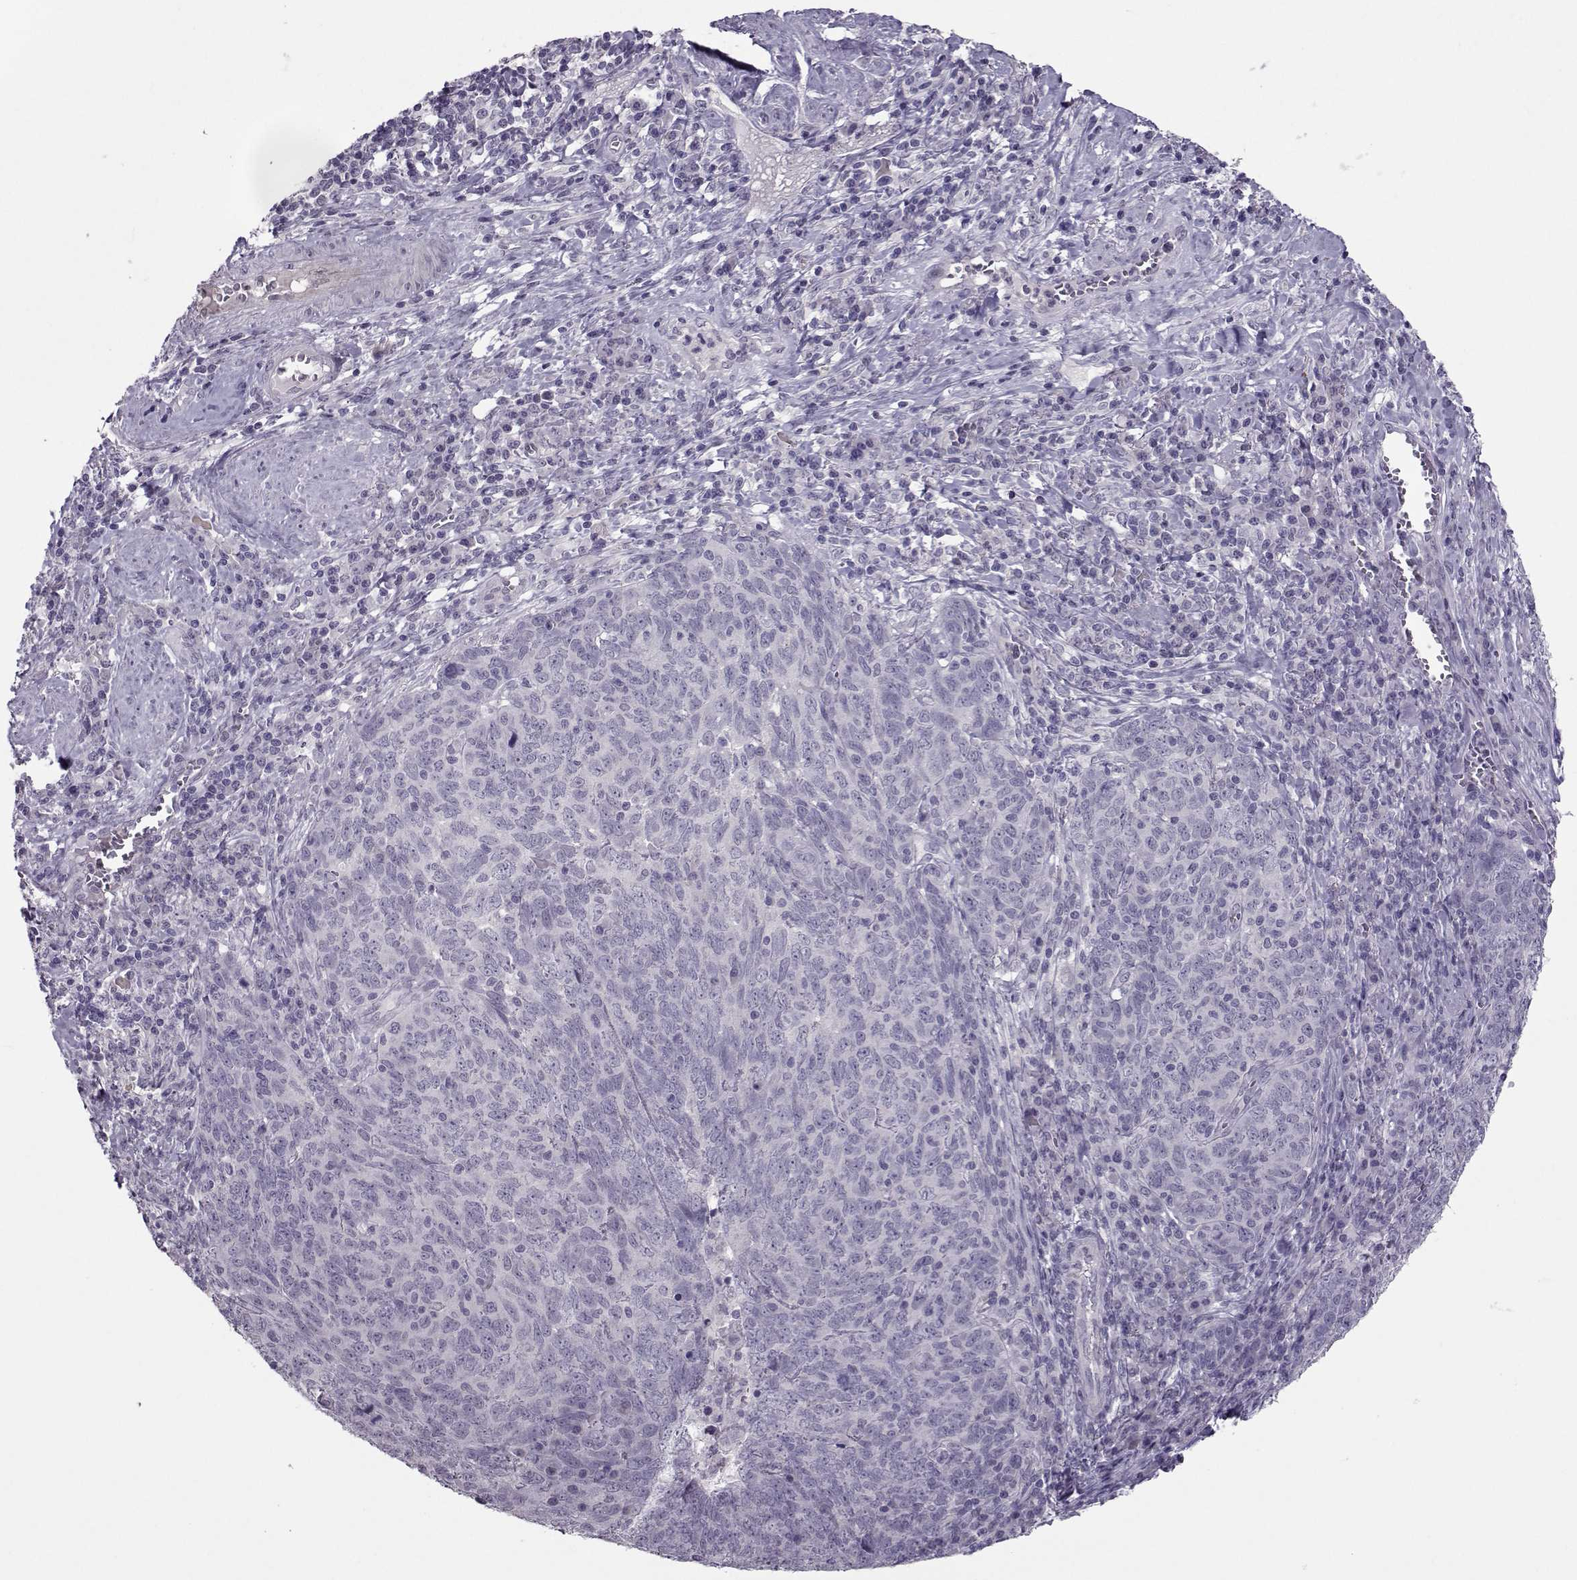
{"staining": {"intensity": "negative", "quantity": "none", "location": "none"}, "tissue": "skin cancer", "cell_type": "Tumor cells", "image_type": "cancer", "snomed": [{"axis": "morphology", "description": "Squamous cell carcinoma, NOS"}, {"axis": "topography", "description": "Skin"}, {"axis": "topography", "description": "Anal"}], "caption": "IHC histopathology image of human skin cancer stained for a protein (brown), which shows no expression in tumor cells.", "gene": "ASRGL1", "patient": {"sex": "female", "age": 51}}